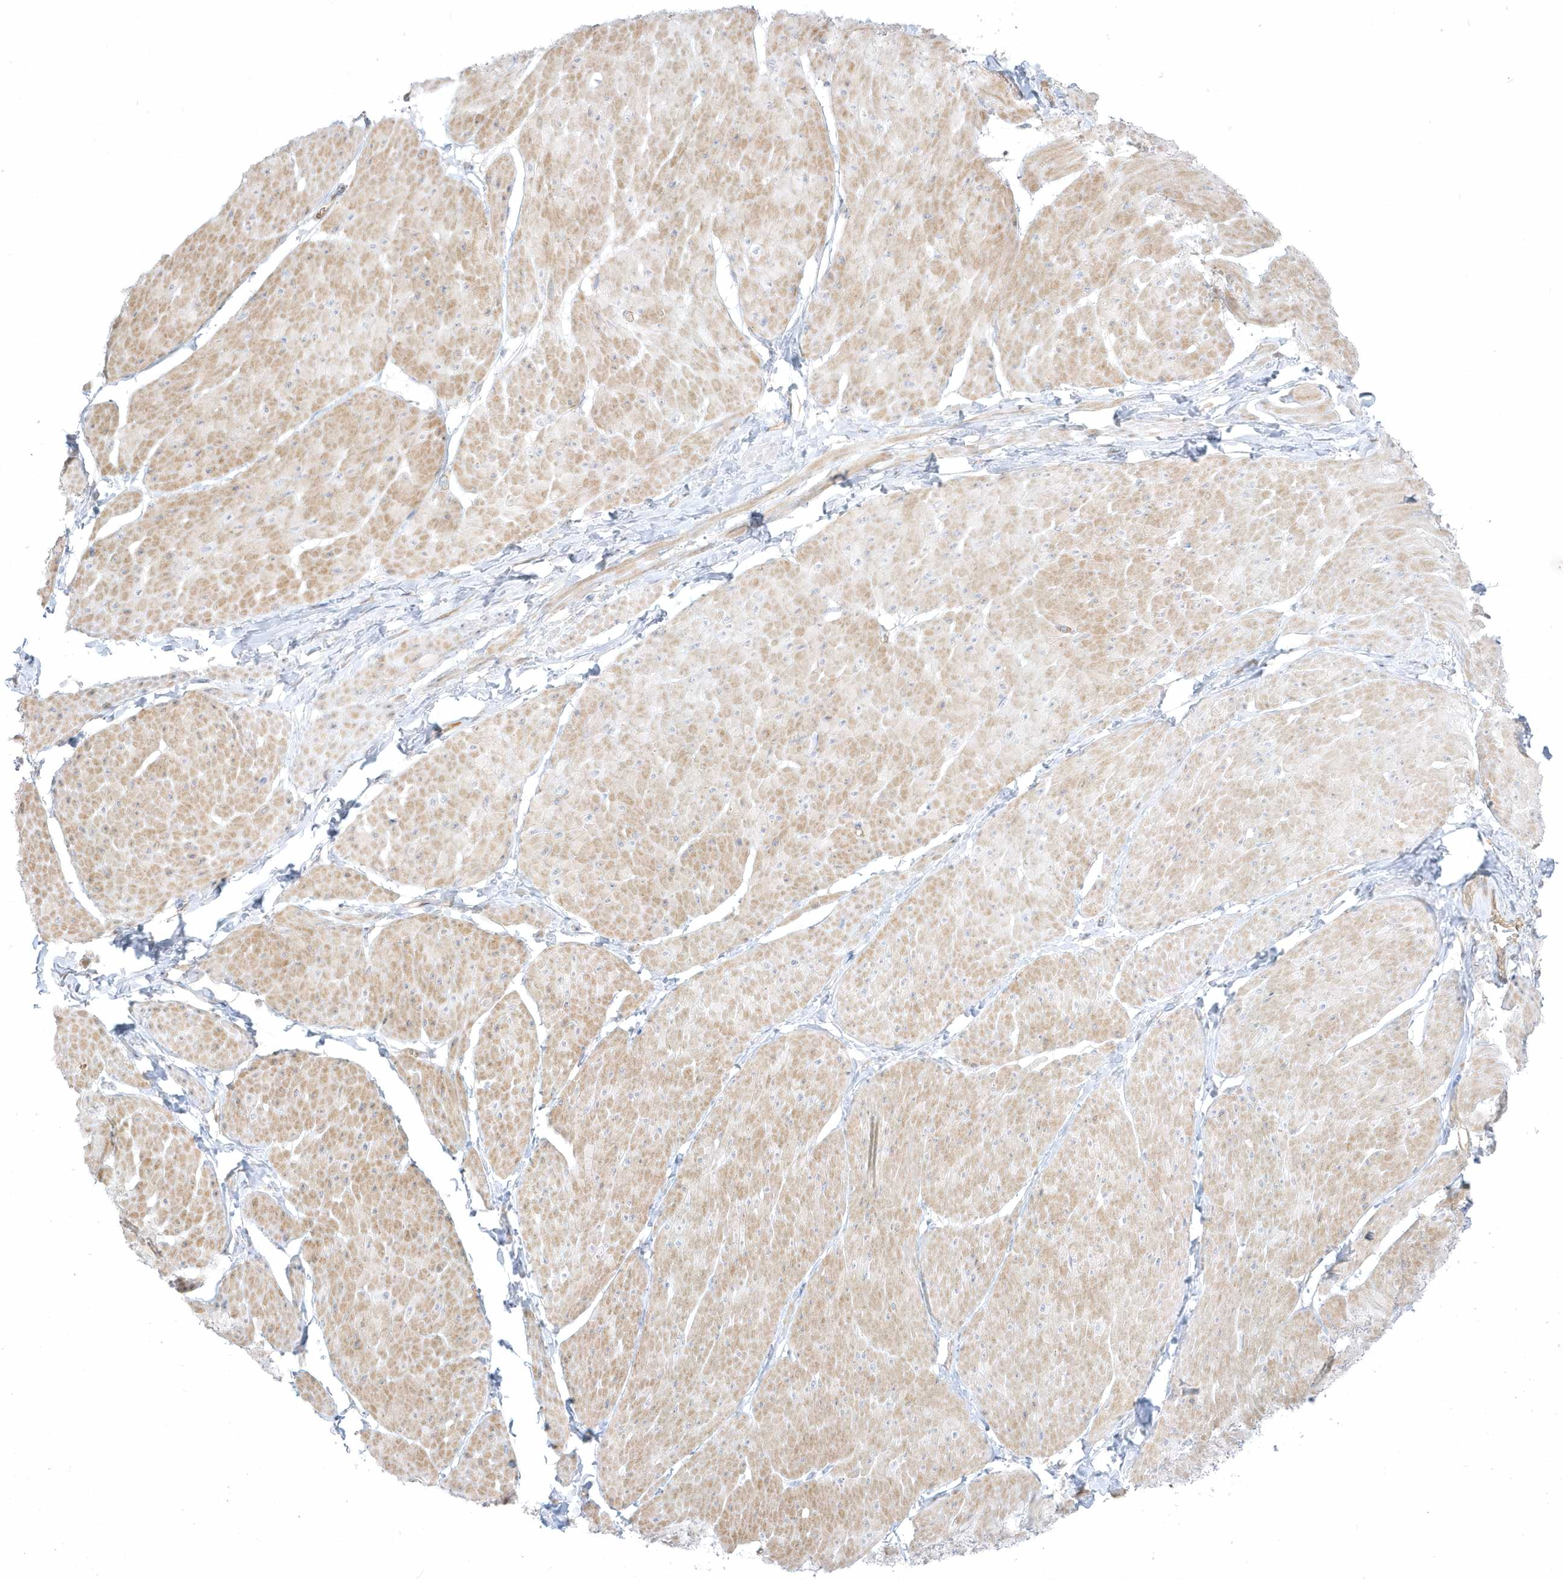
{"staining": {"intensity": "weak", "quantity": "25%-75%", "location": "cytoplasmic/membranous"}, "tissue": "smooth muscle", "cell_type": "Smooth muscle cells", "image_type": "normal", "snomed": [{"axis": "morphology", "description": "Urothelial carcinoma, High grade"}, {"axis": "topography", "description": "Urinary bladder"}], "caption": "A high-resolution micrograph shows immunohistochemistry staining of normal smooth muscle, which displays weak cytoplasmic/membranous staining in approximately 25%-75% of smooth muscle cells. Ihc stains the protein of interest in brown and the nuclei are stained blue.", "gene": "ARHGEF9", "patient": {"sex": "male", "age": 46}}